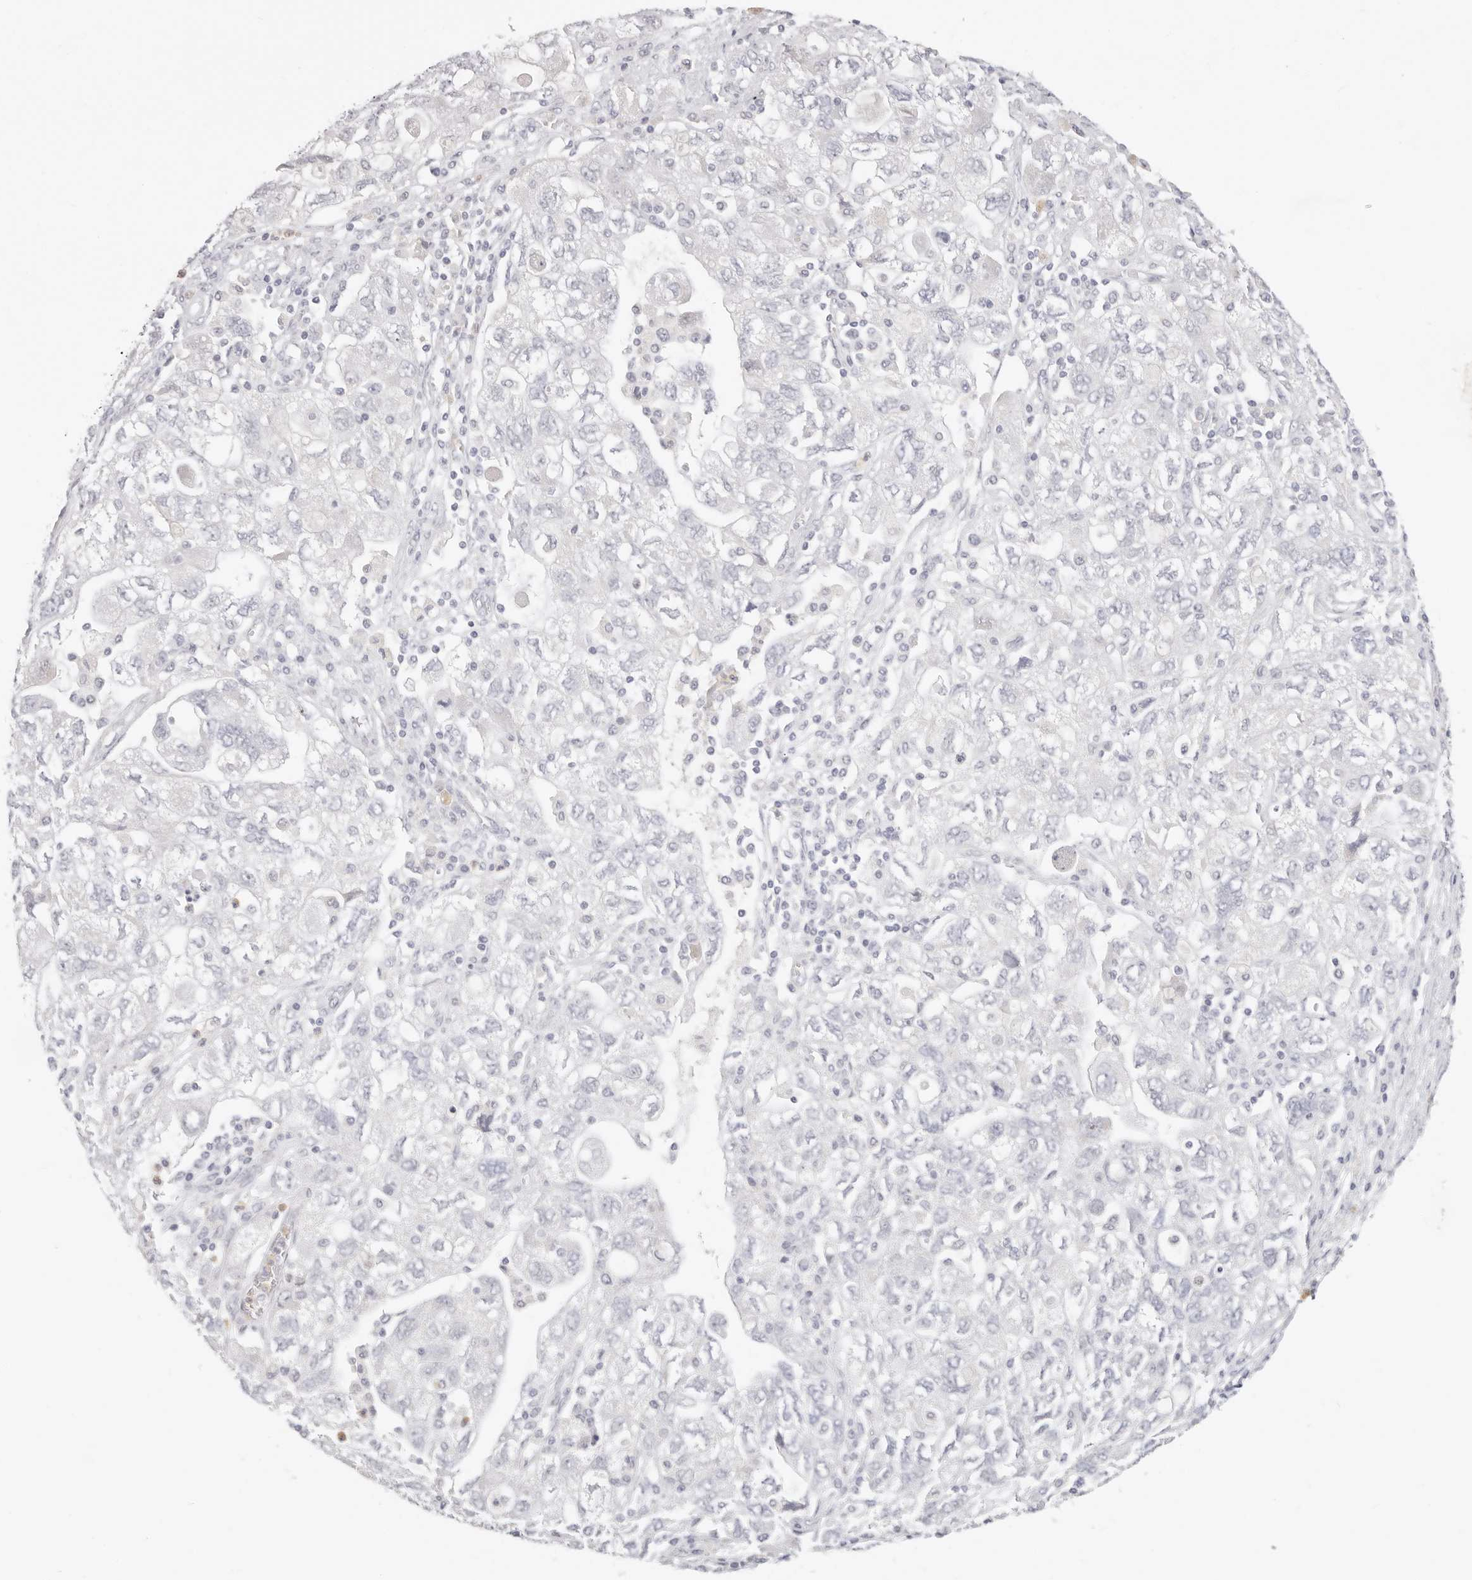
{"staining": {"intensity": "negative", "quantity": "none", "location": "none"}, "tissue": "ovarian cancer", "cell_type": "Tumor cells", "image_type": "cancer", "snomed": [{"axis": "morphology", "description": "Carcinoma, NOS"}, {"axis": "morphology", "description": "Cystadenocarcinoma, serous, NOS"}, {"axis": "topography", "description": "Ovary"}], "caption": "Tumor cells show no significant positivity in ovarian carcinoma.", "gene": "ASCL1", "patient": {"sex": "female", "age": 69}}